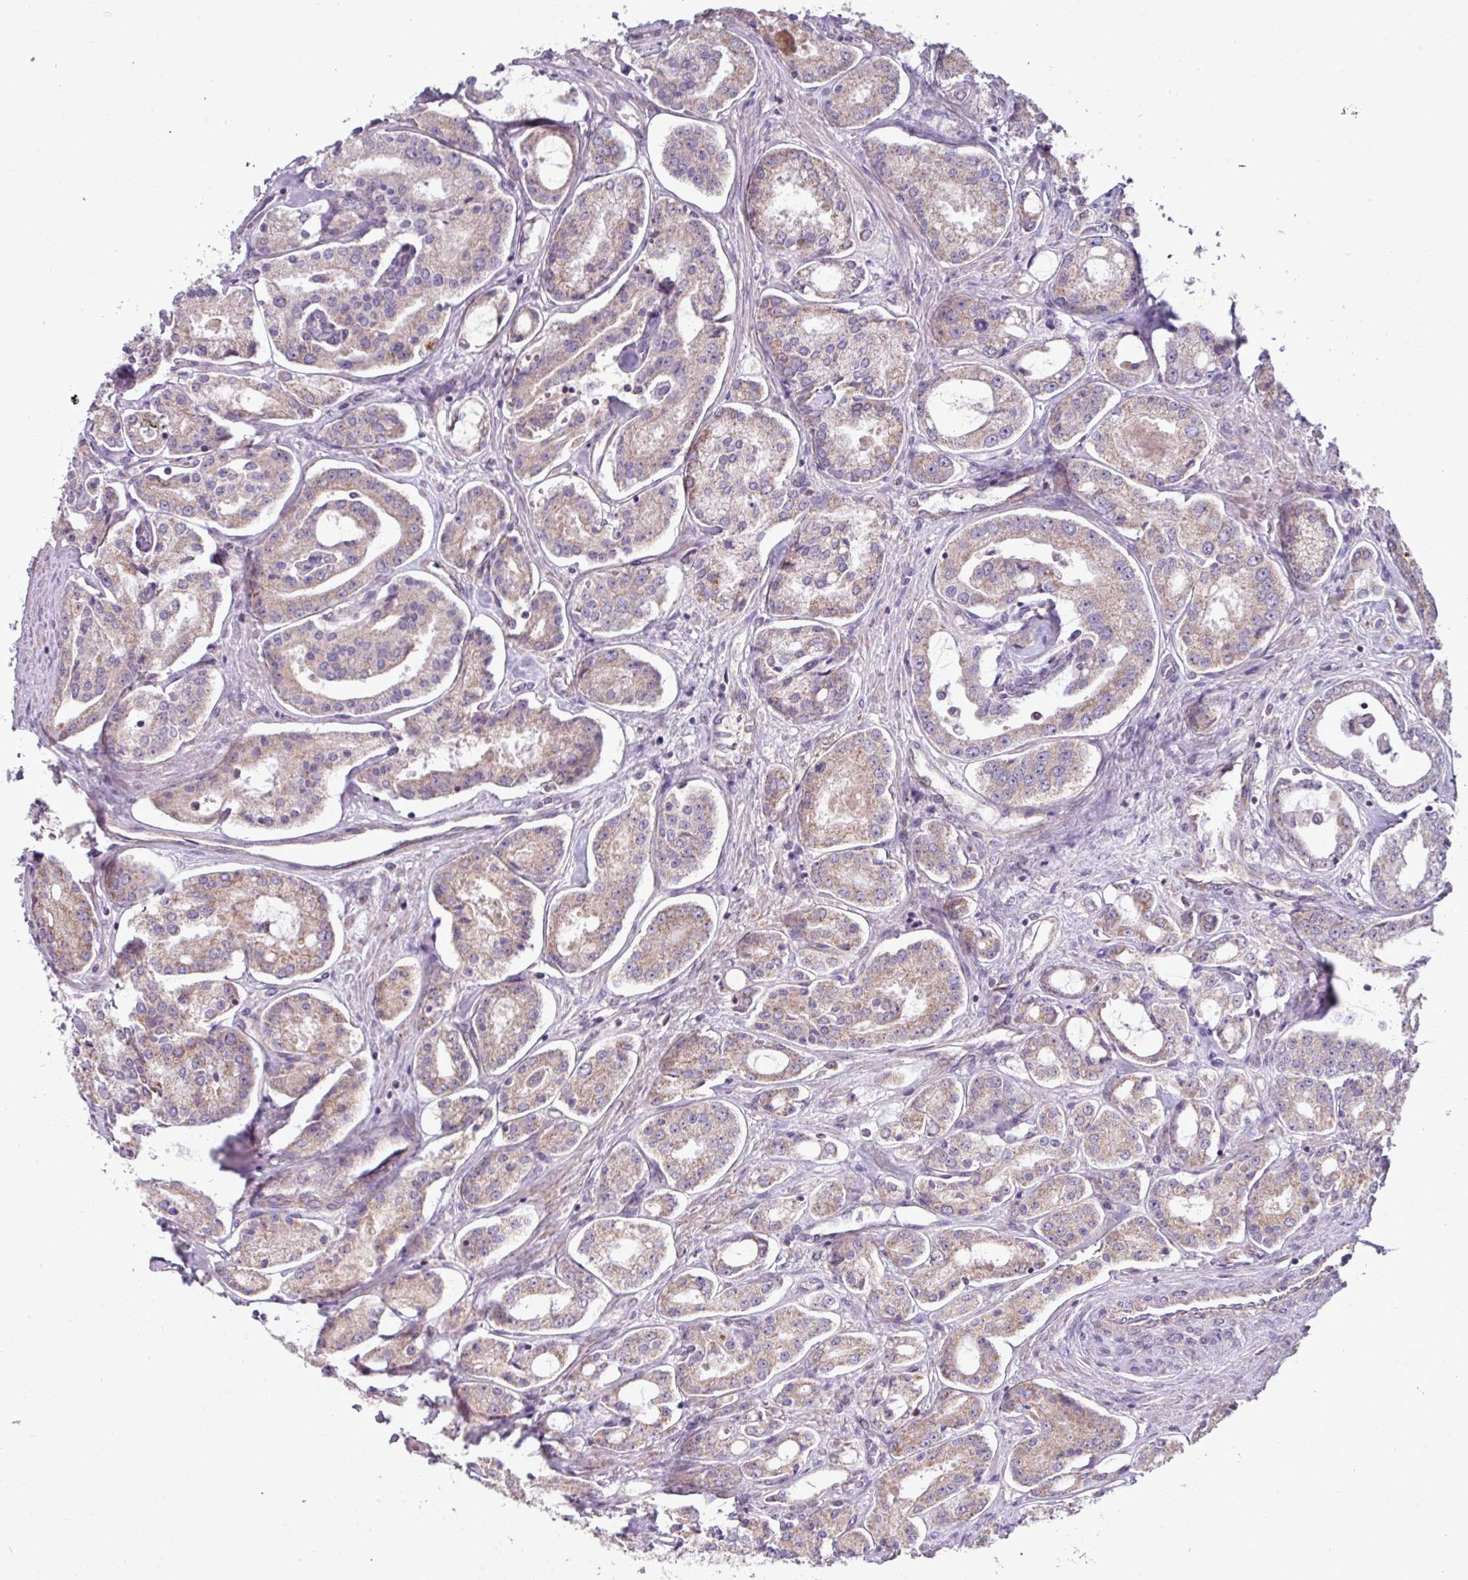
{"staining": {"intensity": "moderate", "quantity": "25%-75%", "location": "cytoplasmic/membranous"}, "tissue": "prostate cancer", "cell_type": "Tumor cells", "image_type": "cancer", "snomed": [{"axis": "morphology", "description": "Adenocarcinoma, Low grade"}, {"axis": "topography", "description": "Prostate"}], "caption": "DAB (3,3'-diaminobenzidine) immunohistochemical staining of prostate cancer displays moderate cytoplasmic/membranous protein expression in about 25%-75% of tumor cells.", "gene": "LRRC9", "patient": {"sex": "male", "age": 68}}